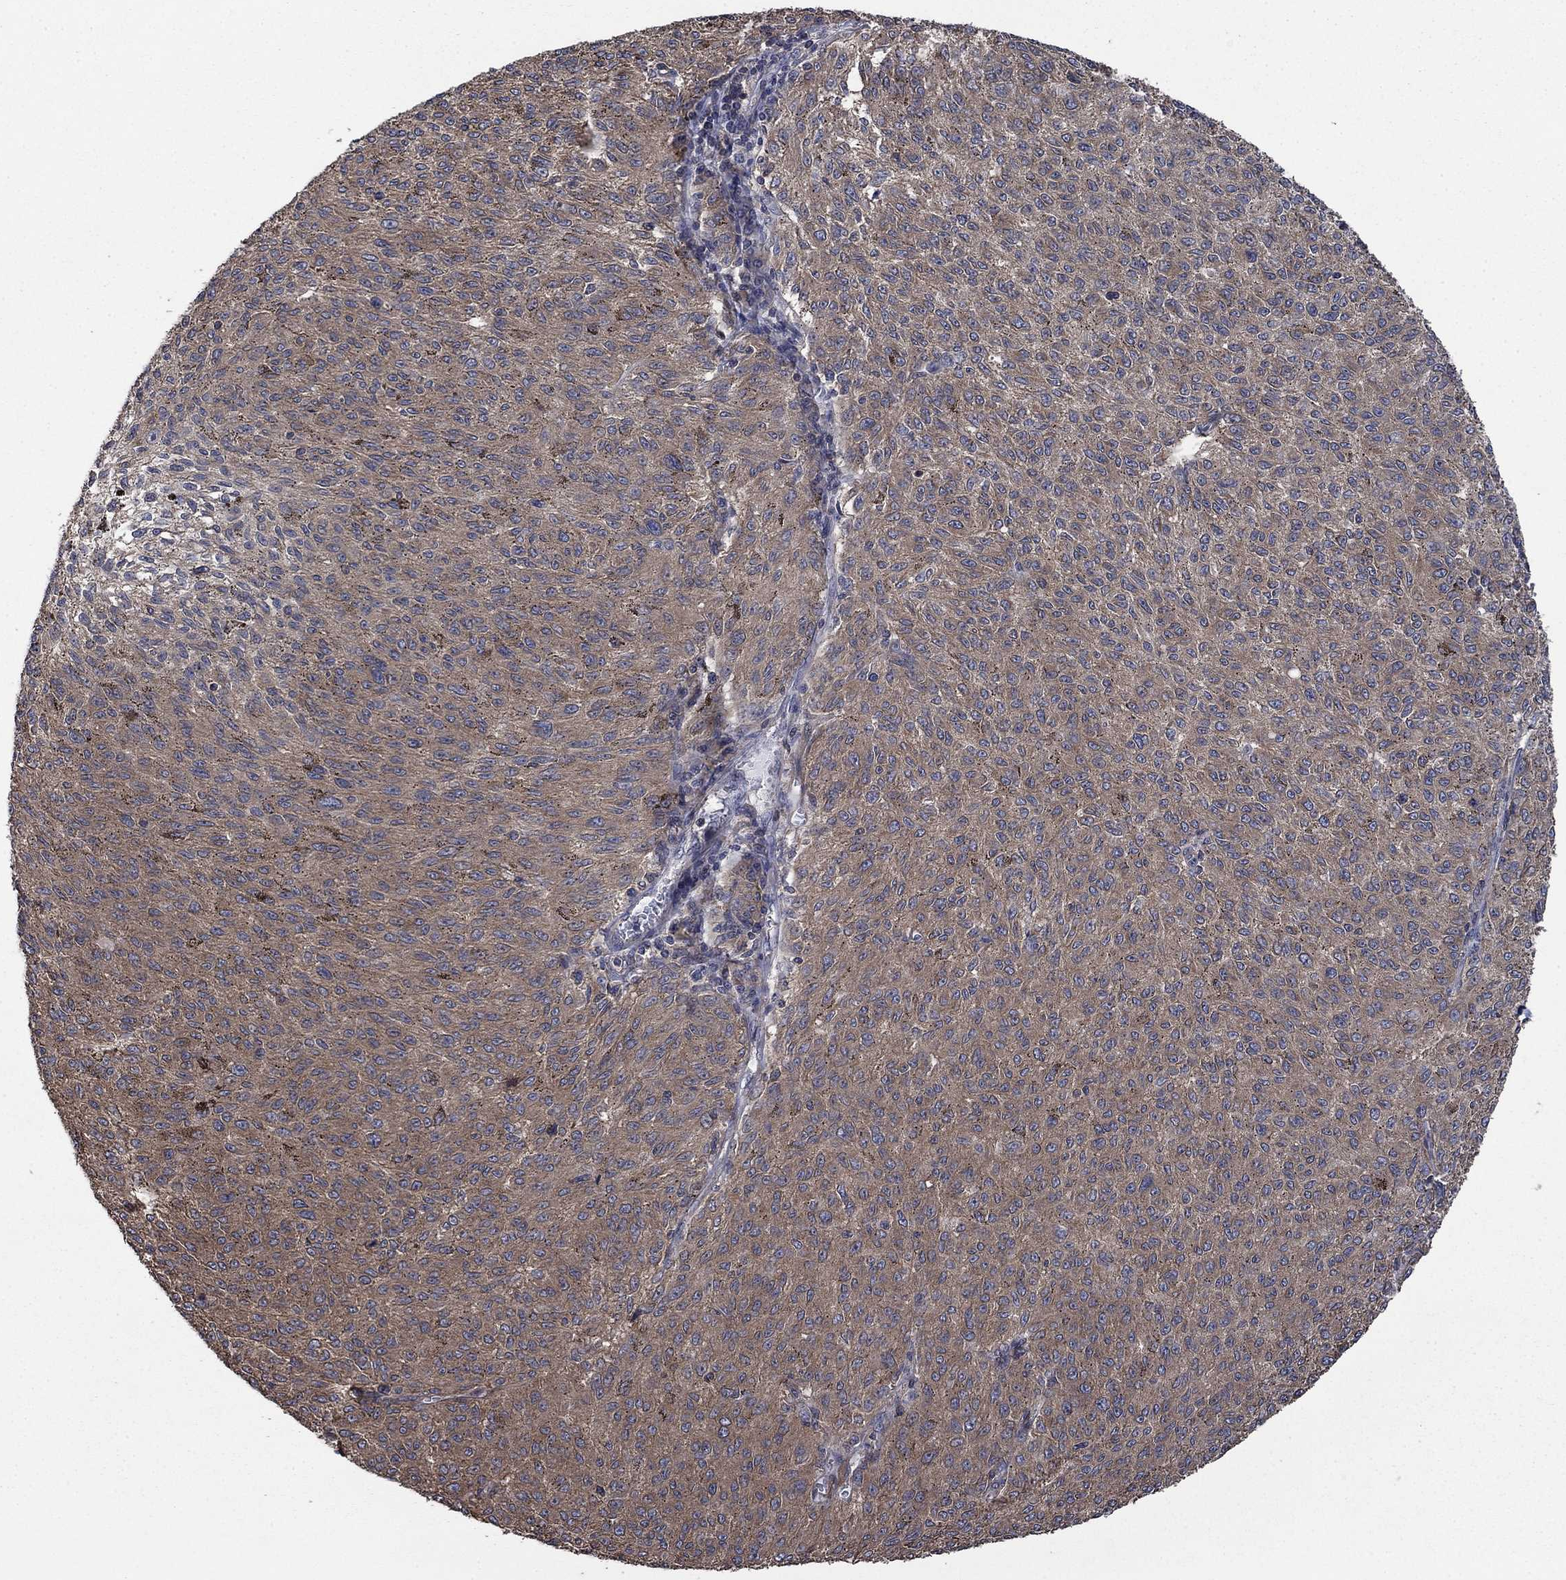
{"staining": {"intensity": "weak", "quantity": ">75%", "location": "cytoplasmic/membranous"}, "tissue": "melanoma", "cell_type": "Tumor cells", "image_type": "cancer", "snomed": [{"axis": "morphology", "description": "Malignant melanoma, NOS"}, {"axis": "topography", "description": "Skin"}], "caption": "Melanoma stained with a brown dye reveals weak cytoplasmic/membranous positive expression in approximately >75% of tumor cells.", "gene": "PDE3A", "patient": {"sex": "female", "age": 72}}